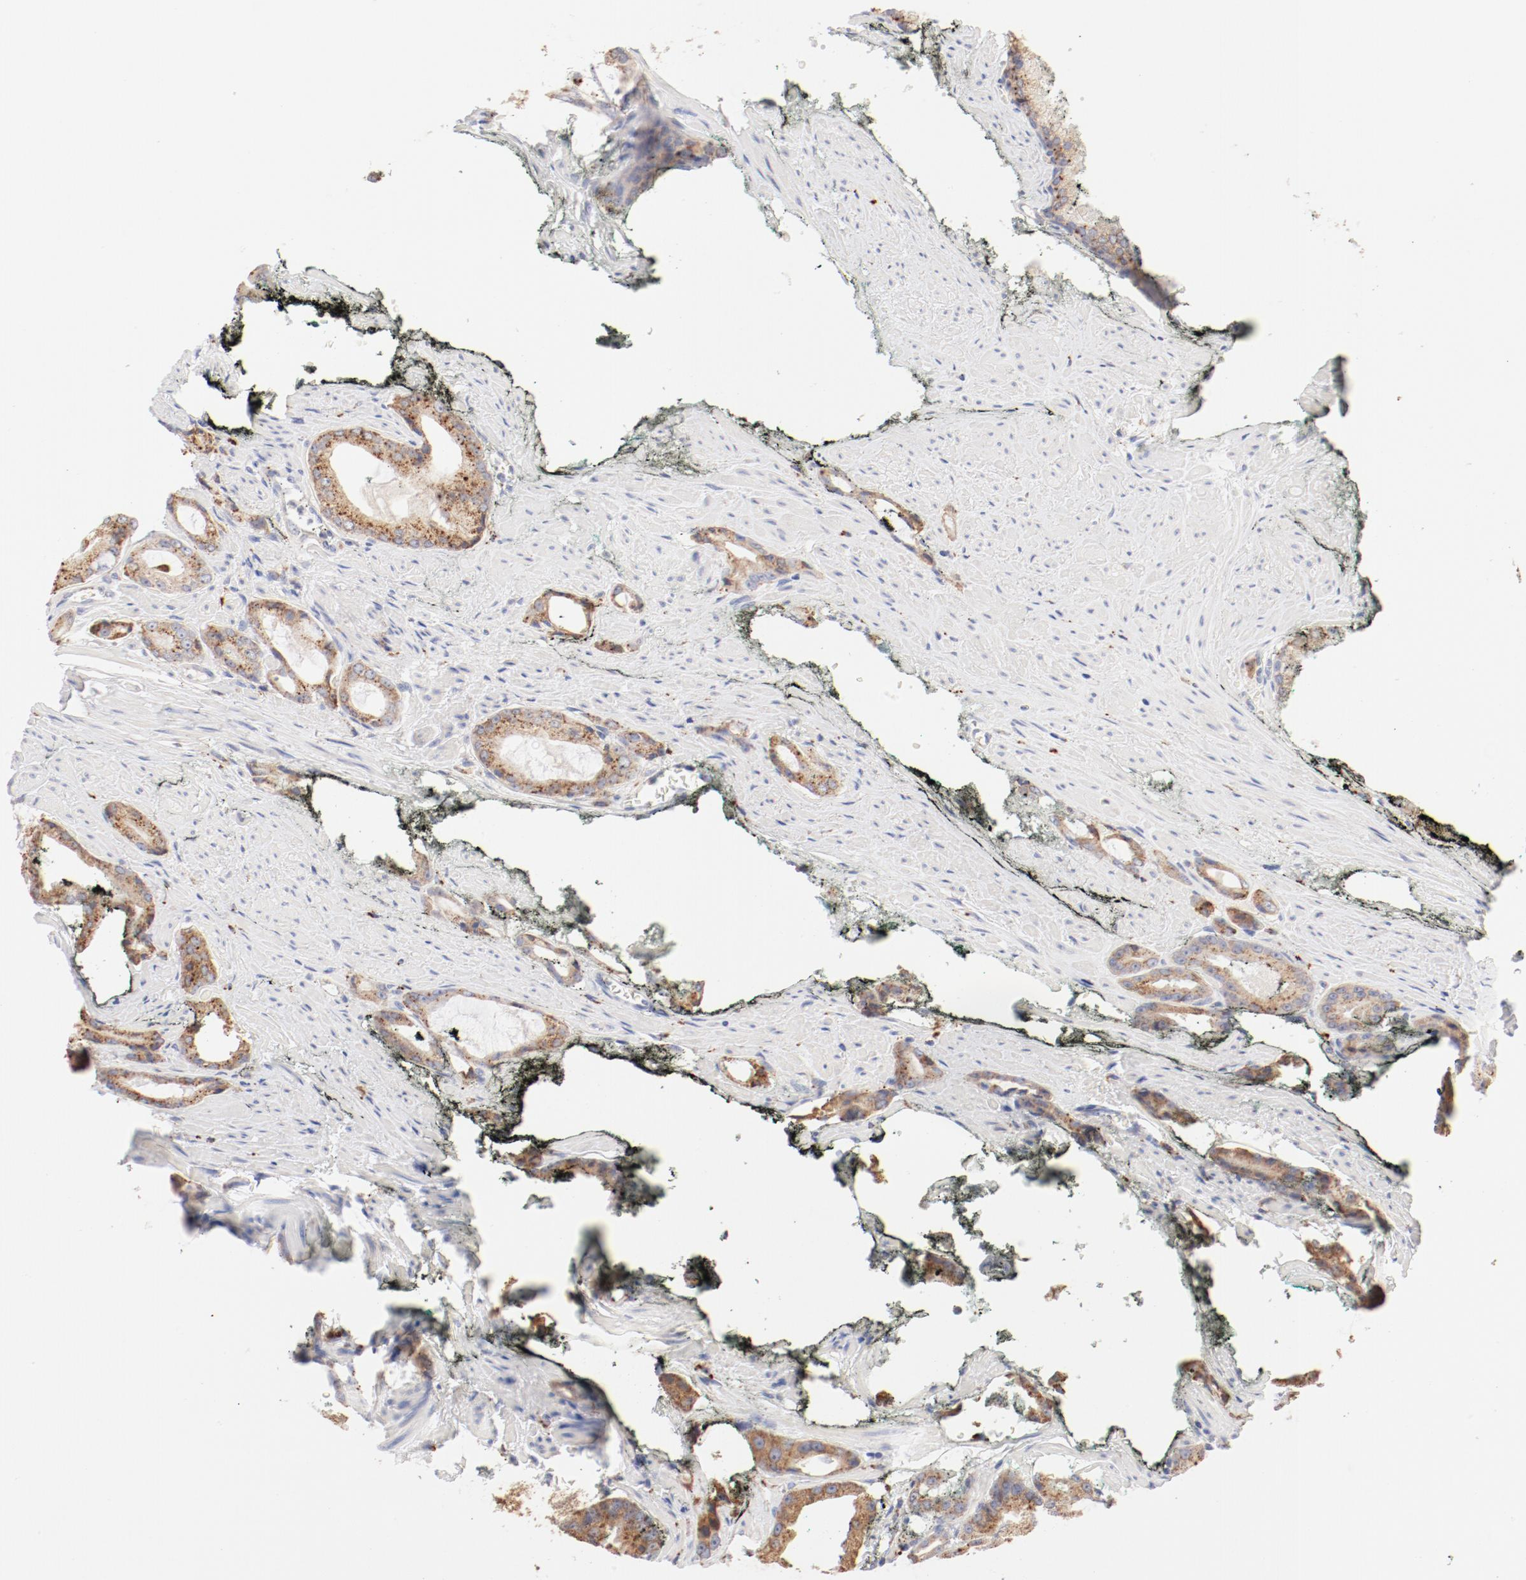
{"staining": {"intensity": "moderate", "quantity": ">75%", "location": "cytoplasmic/membranous"}, "tissue": "prostate cancer", "cell_type": "Tumor cells", "image_type": "cancer", "snomed": [{"axis": "morphology", "description": "Adenocarcinoma, Medium grade"}, {"axis": "topography", "description": "Prostate"}], "caption": "A micrograph of human prostate adenocarcinoma (medium-grade) stained for a protein demonstrates moderate cytoplasmic/membranous brown staining in tumor cells.", "gene": "CTSH", "patient": {"sex": "male", "age": 60}}